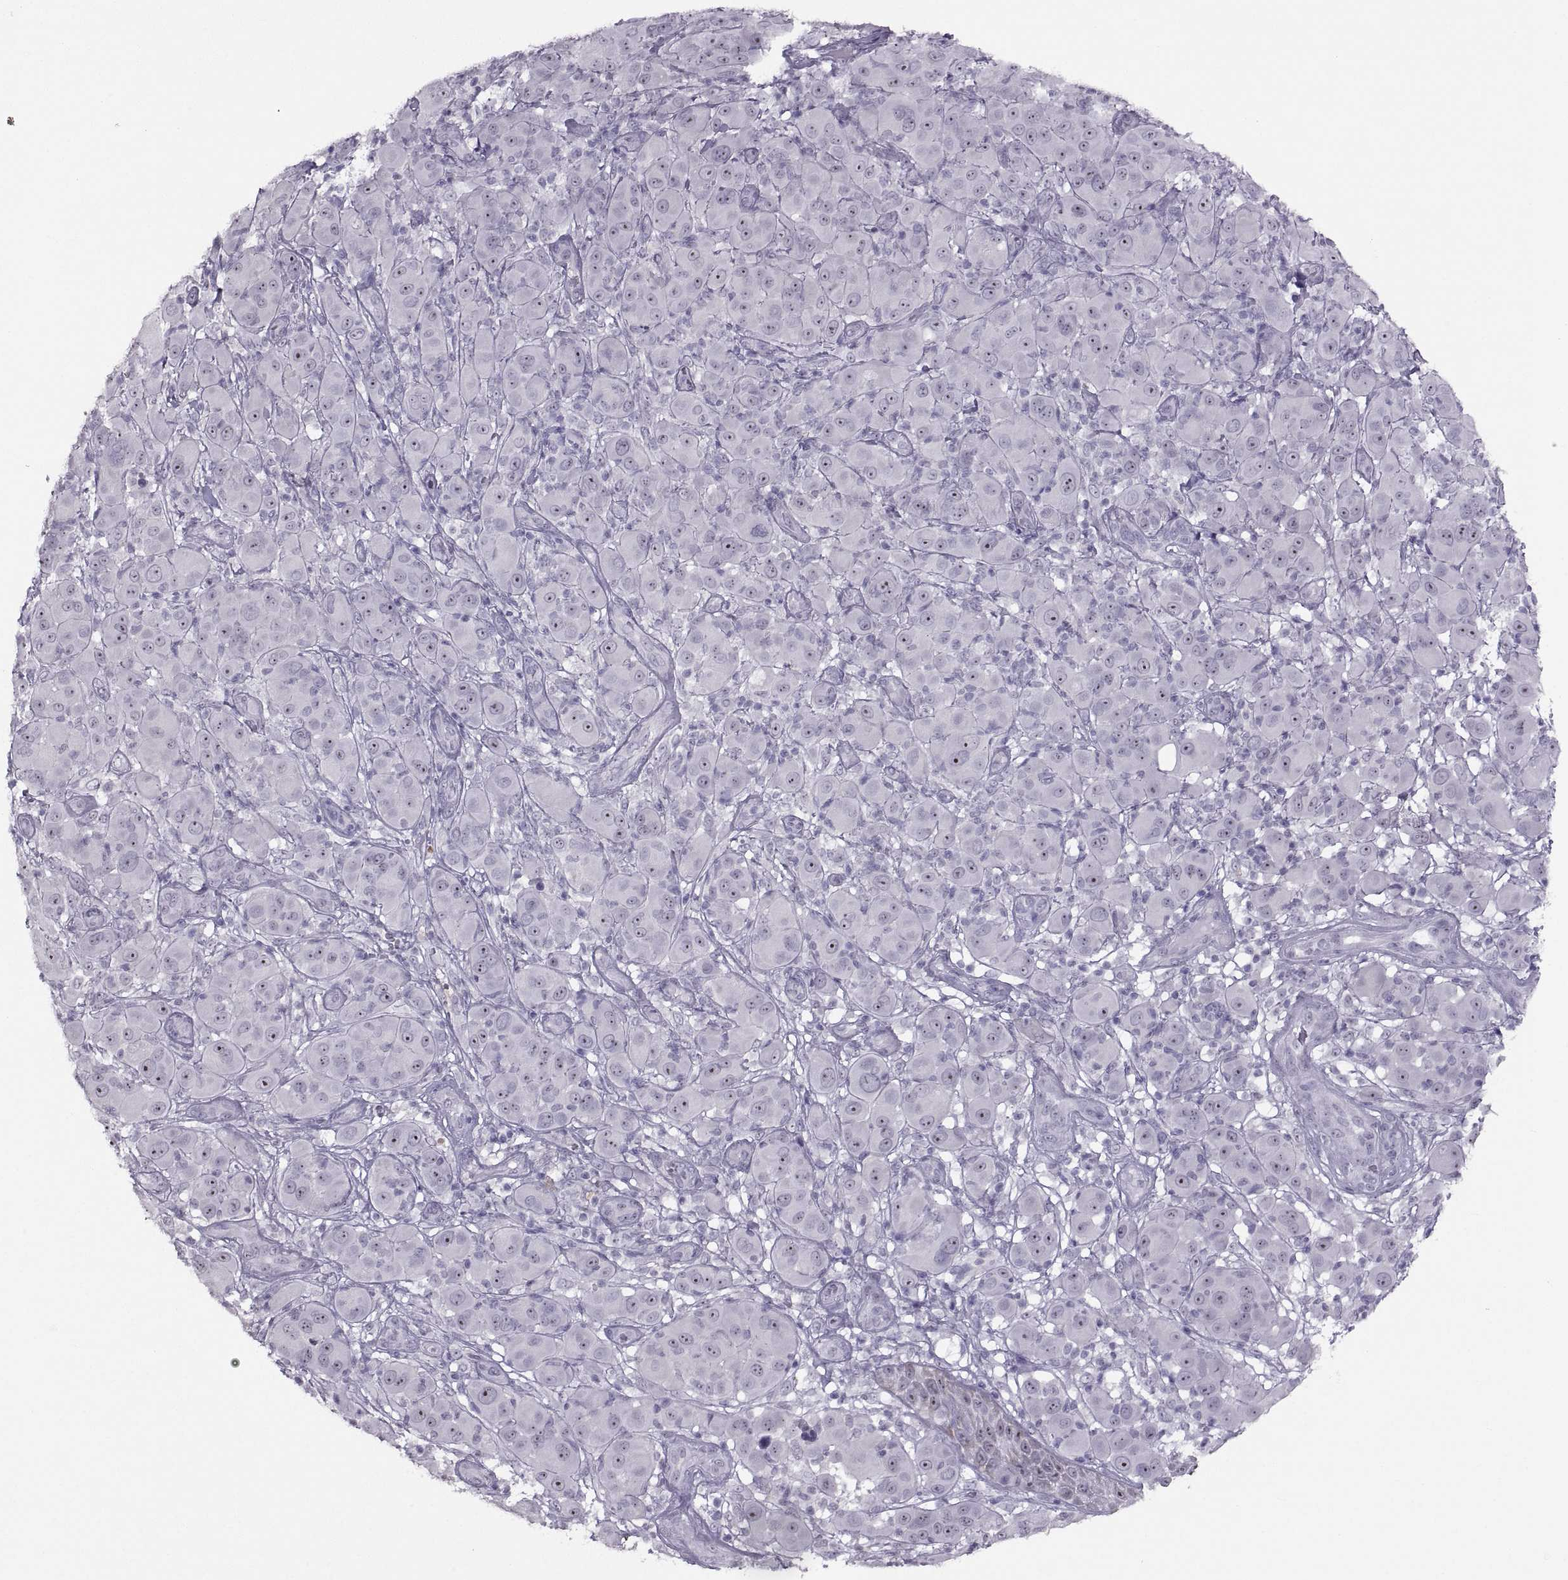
{"staining": {"intensity": "moderate", "quantity": "<25%", "location": "nuclear"}, "tissue": "melanoma", "cell_type": "Tumor cells", "image_type": "cancer", "snomed": [{"axis": "morphology", "description": "Malignant melanoma, NOS"}, {"axis": "topography", "description": "Skin"}], "caption": "Tumor cells show low levels of moderate nuclear expression in about <25% of cells in human melanoma.", "gene": "ASIC2", "patient": {"sex": "female", "age": 87}}